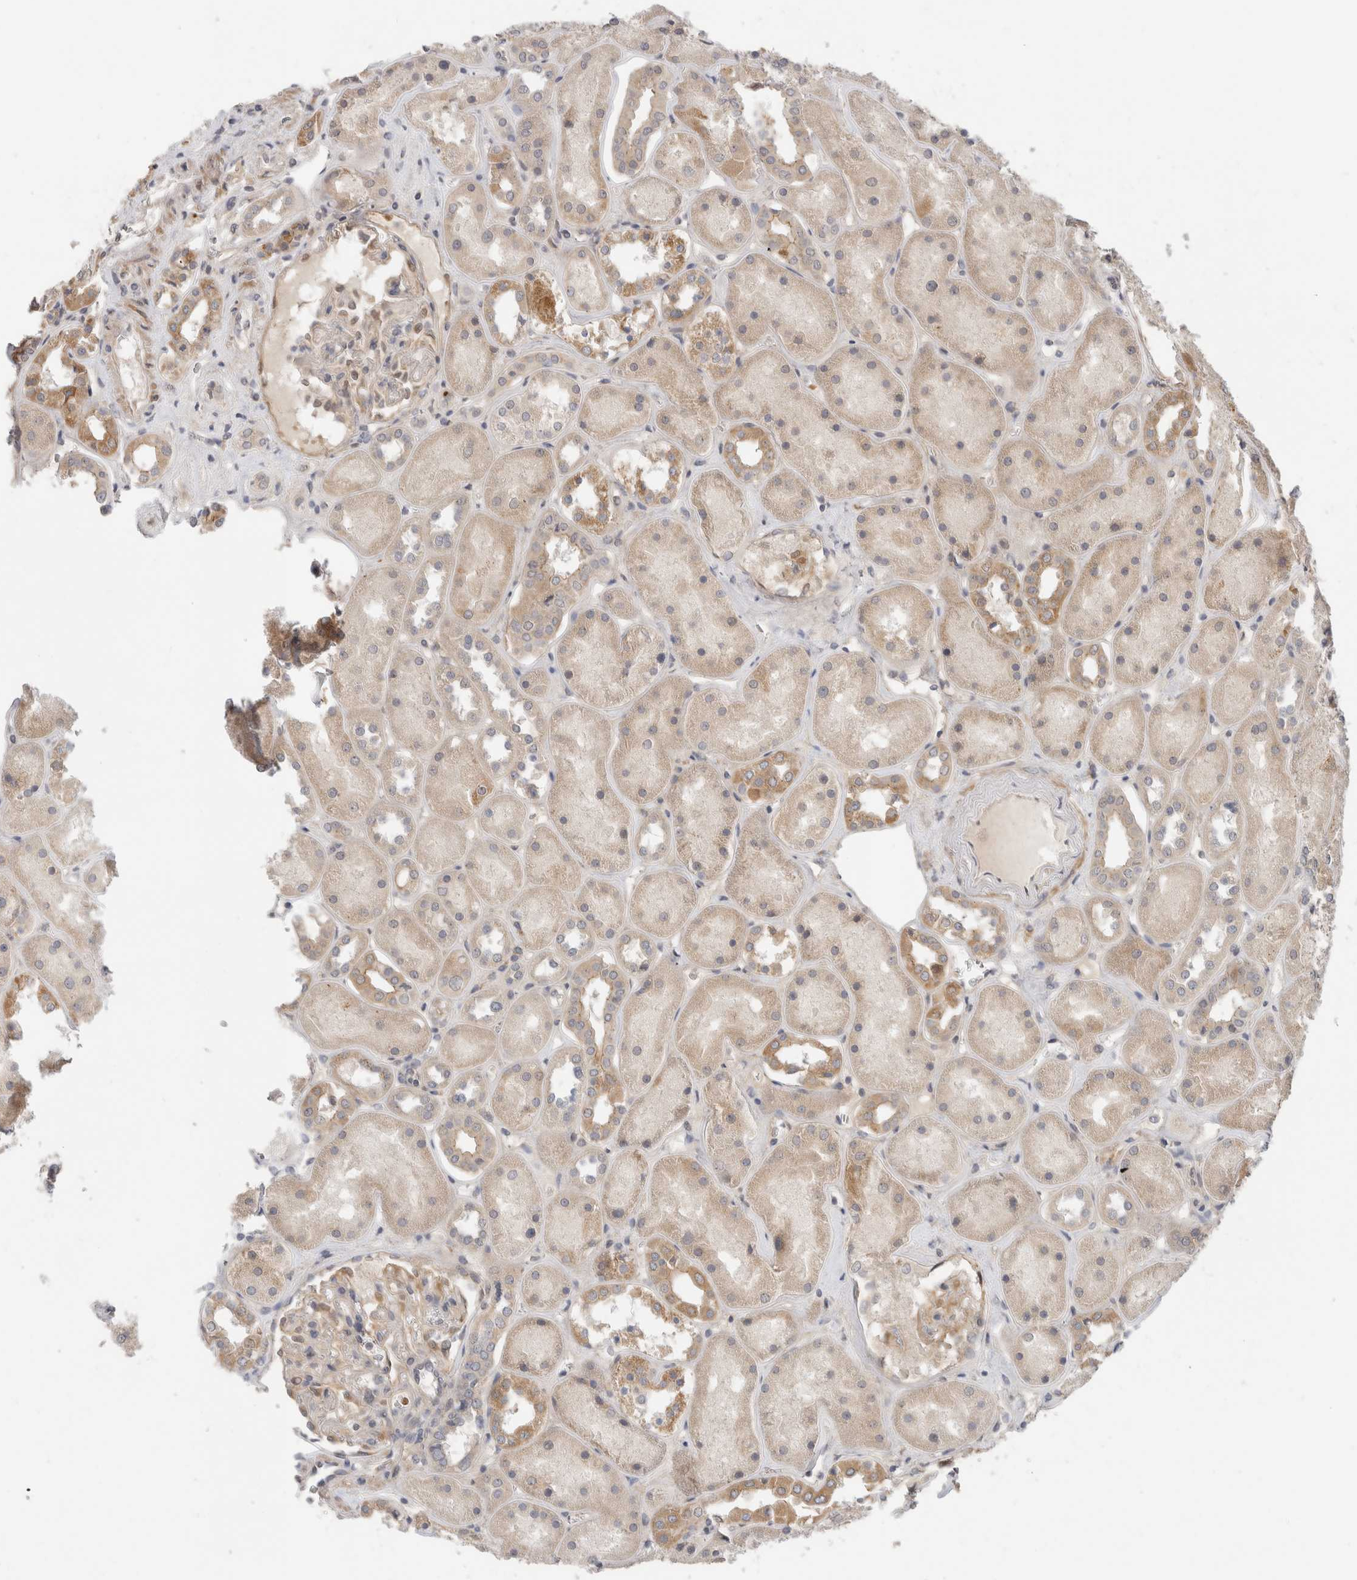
{"staining": {"intensity": "moderate", "quantity": "25%-75%", "location": "cytoplasmic/membranous"}, "tissue": "kidney", "cell_type": "Cells in glomeruli", "image_type": "normal", "snomed": [{"axis": "morphology", "description": "Normal tissue, NOS"}, {"axis": "topography", "description": "Kidney"}], "caption": "There is medium levels of moderate cytoplasmic/membranous staining in cells in glomeruli of normal kidney, as demonstrated by immunohistochemical staining (brown color).", "gene": "APOL2", "patient": {"sex": "male", "age": 70}}